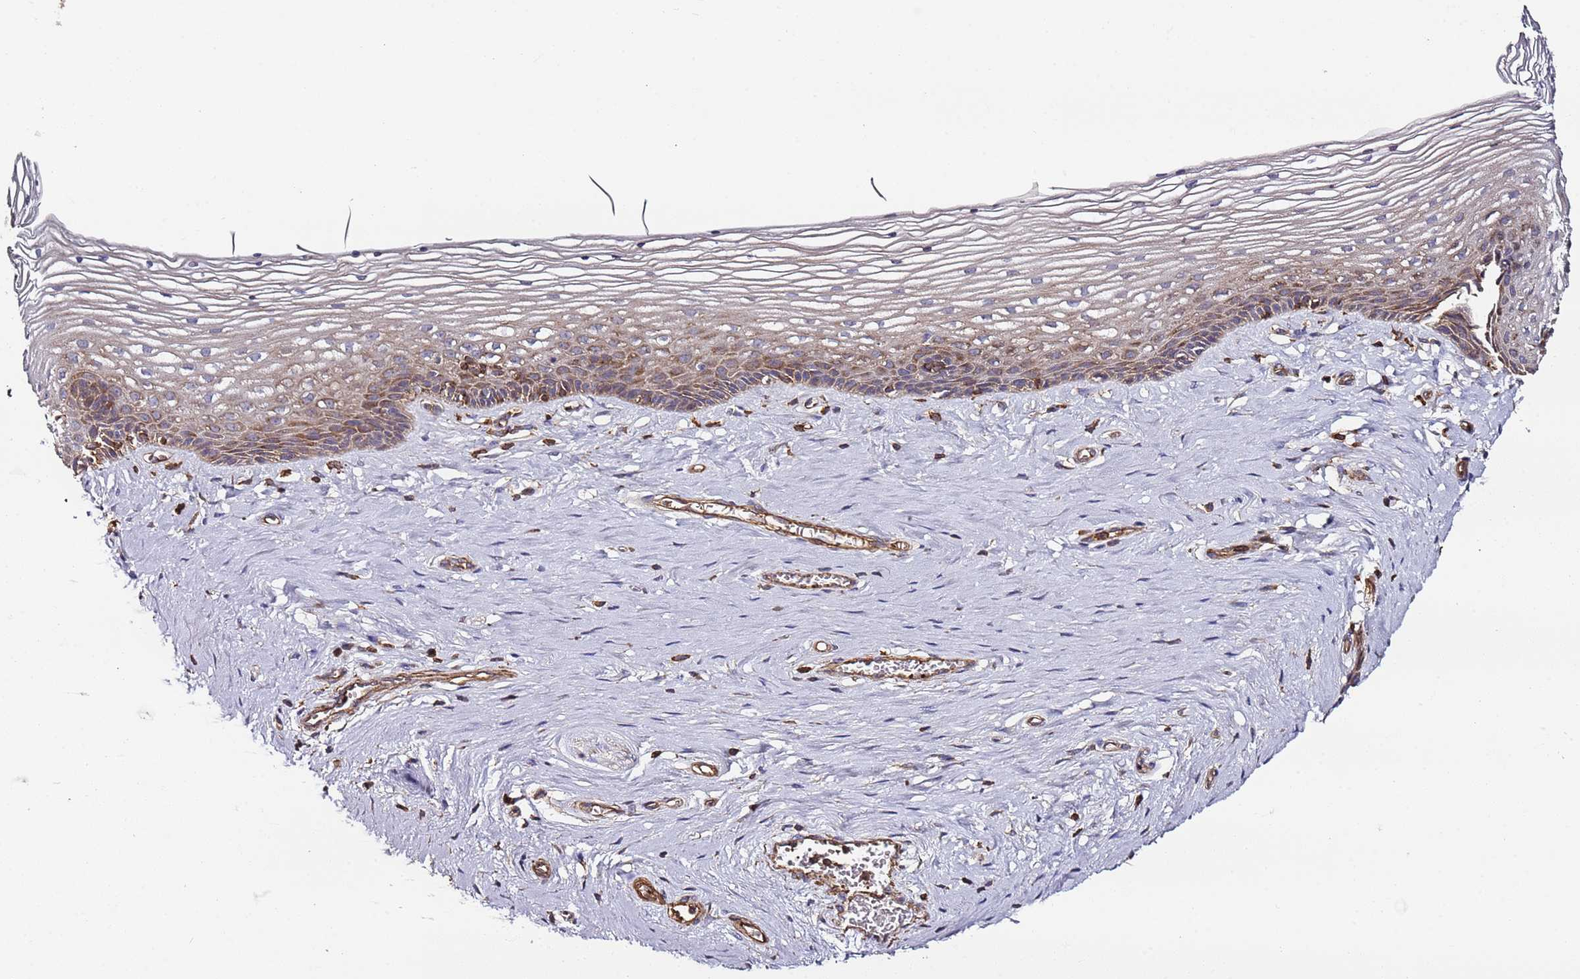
{"staining": {"intensity": "moderate", "quantity": "25%-75%", "location": "cytoplasmic/membranous"}, "tissue": "vagina", "cell_type": "Squamous epithelial cells", "image_type": "normal", "snomed": [{"axis": "morphology", "description": "Normal tissue, NOS"}, {"axis": "topography", "description": "Vagina"}], "caption": "Protein expression analysis of unremarkable human vagina reveals moderate cytoplasmic/membranous expression in approximately 25%-75% of squamous epithelial cells. (DAB = brown stain, brightfield microscopy at high magnification).", "gene": "CYP2U1", "patient": {"sex": "female", "age": 46}}